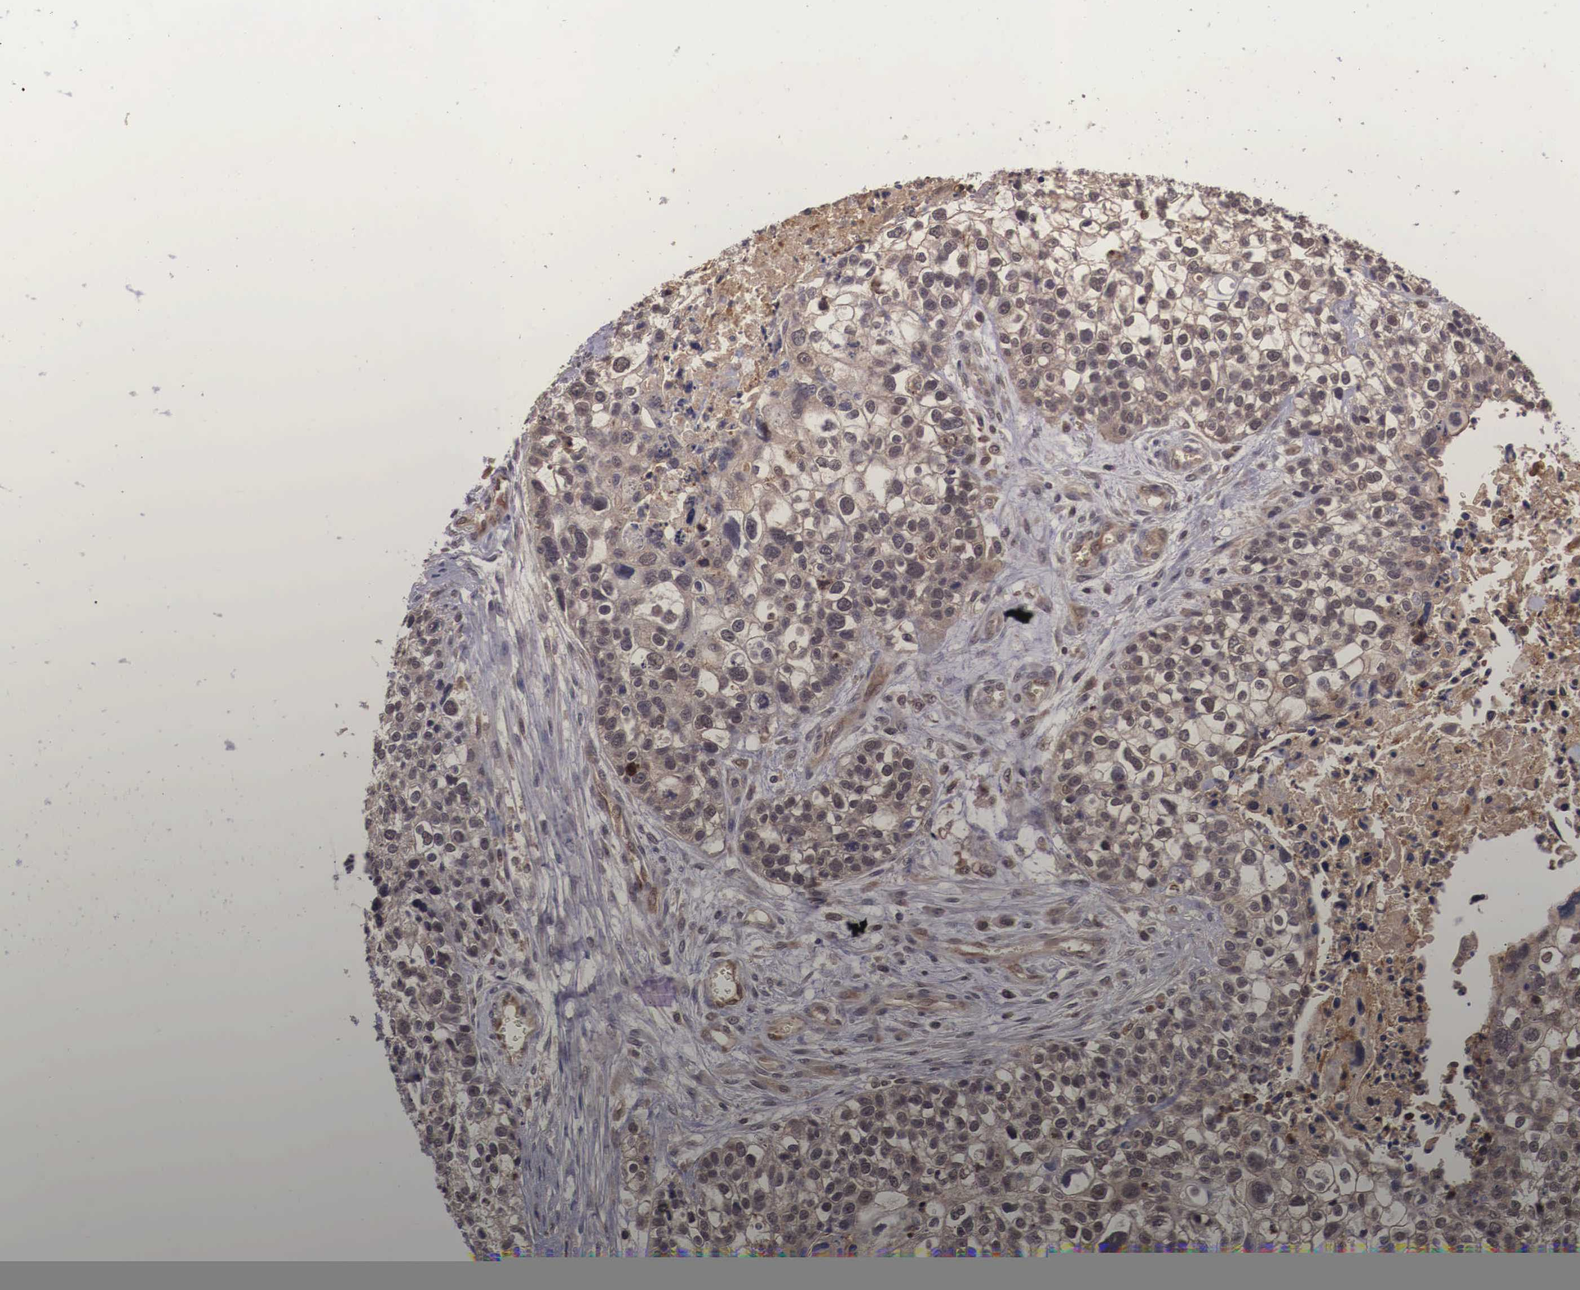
{"staining": {"intensity": "weak", "quantity": ">75%", "location": "cytoplasmic/membranous"}, "tissue": "lung cancer", "cell_type": "Tumor cells", "image_type": "cancer", "snomed": [{"axis": "morphology", "description": "Squamous cell carcinoma, NOS"}, {"axis": "topography", "description": "Lymph node"}, {"axis": "topography", "description": "Lung"}], "caption": "Immunohistochemistry staining of lung cancer (squamous cell carcinoma), which reveals low levels of weak cytoplasmic/membranous expression in approximately >75% of tumor cells indicating weak cytoplasmic/membranous protein positivity. The staining was performed using DAB (3,3'-diaminobenzidine) (brown) for protein detection and nuclei were counterstained in hematoxylin (blue).", "gene": "VASH1", "patient": {"sex": "male", "age": 74}}